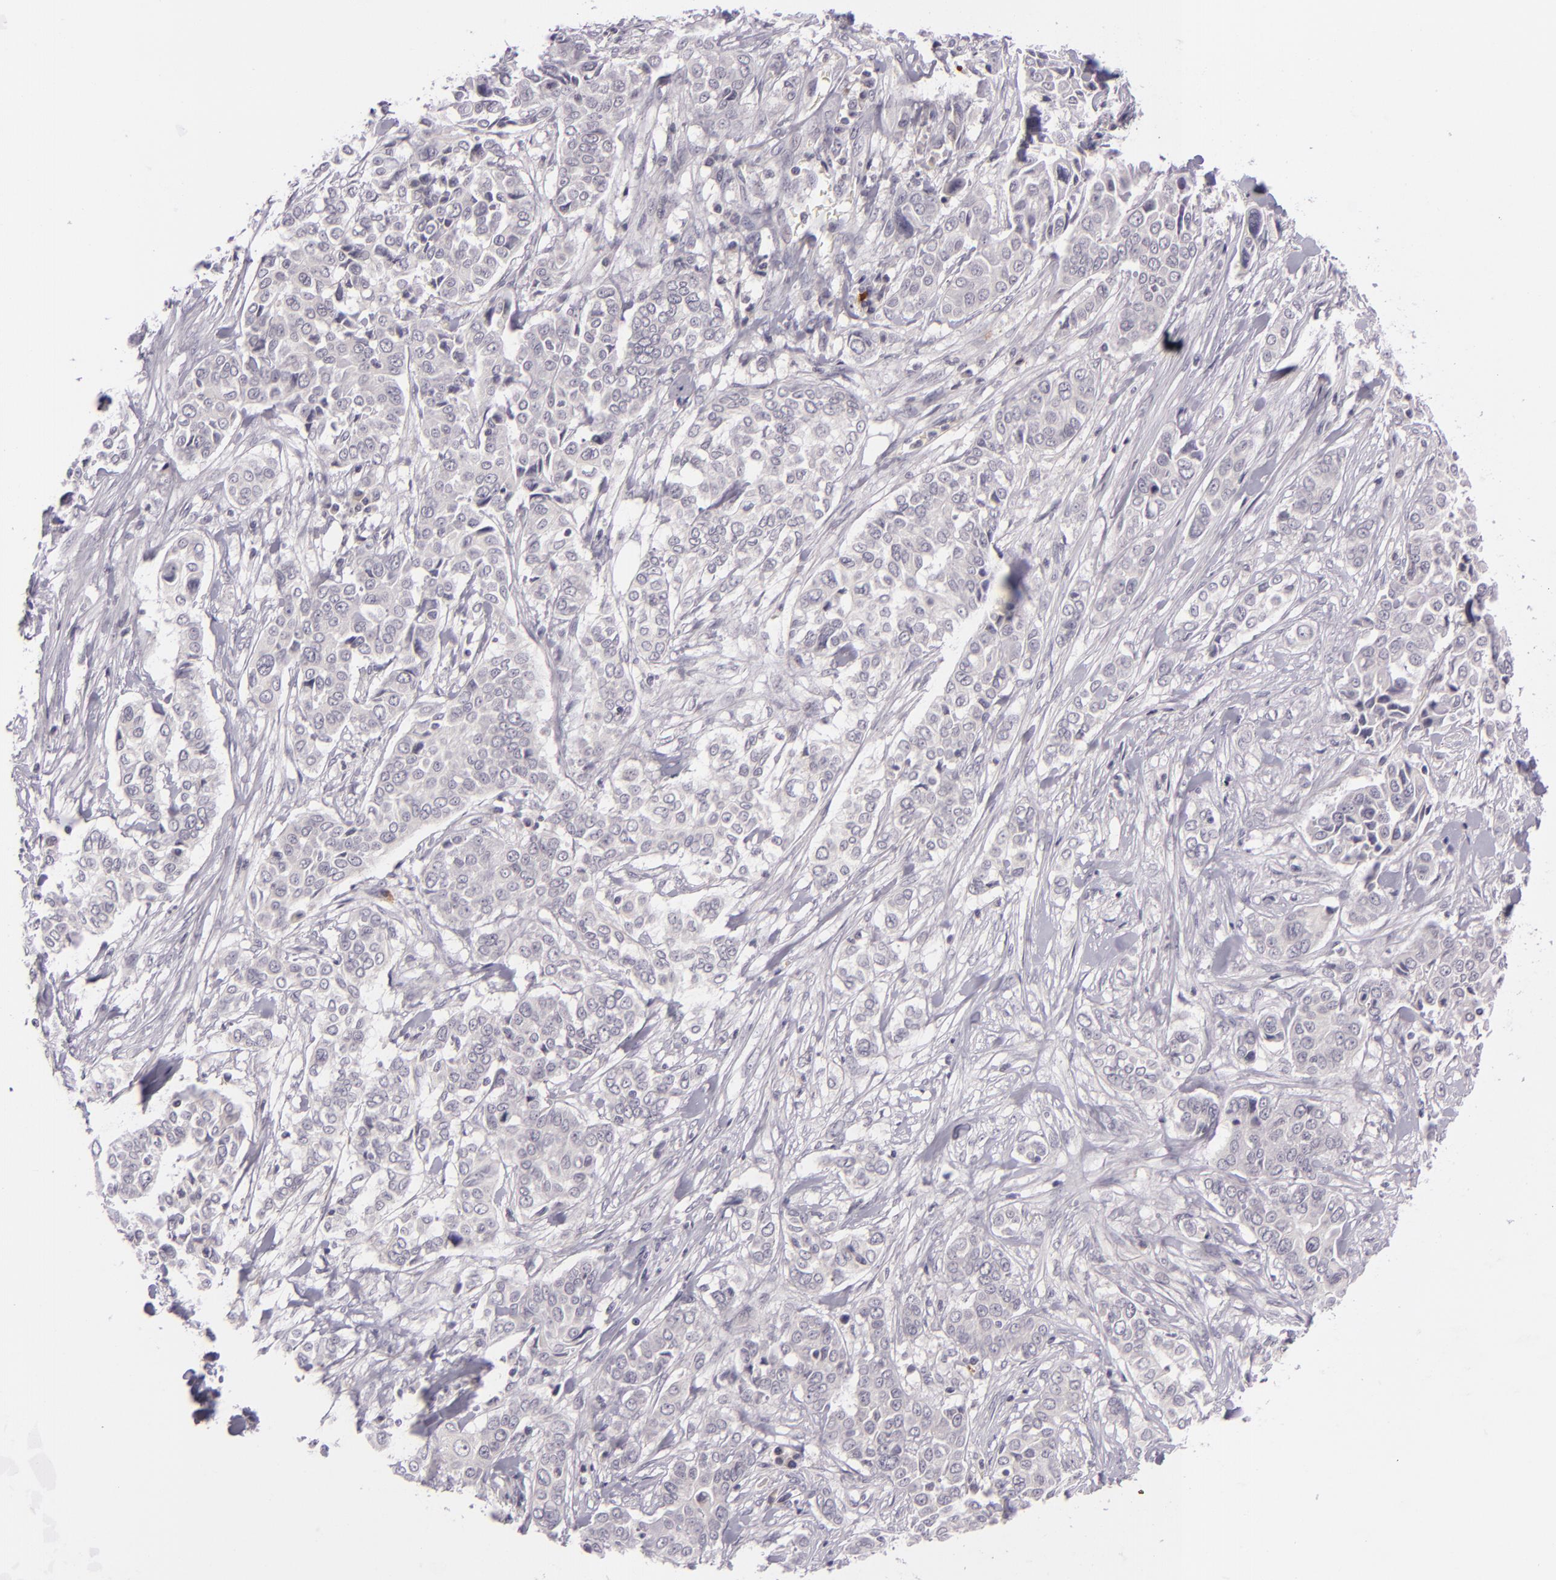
{"staining": {"intensity": "negative", "quantity": "none", "location": "none"}, "tissue": "pancreatic cancer", "cell_type": "Tumor cells", "image_type": "cancer", "snomed": [{"axis": "morphology", "description": "Adenocarcinoma, NOS"}, {"axis": "topography", "description": "Pancreas"}], "caption": "The image shows no staining of tumor cells in pancreatic adenocarcinoma.", "gene": "DAG1", "patient": {"sex": "female", "age": 52}}